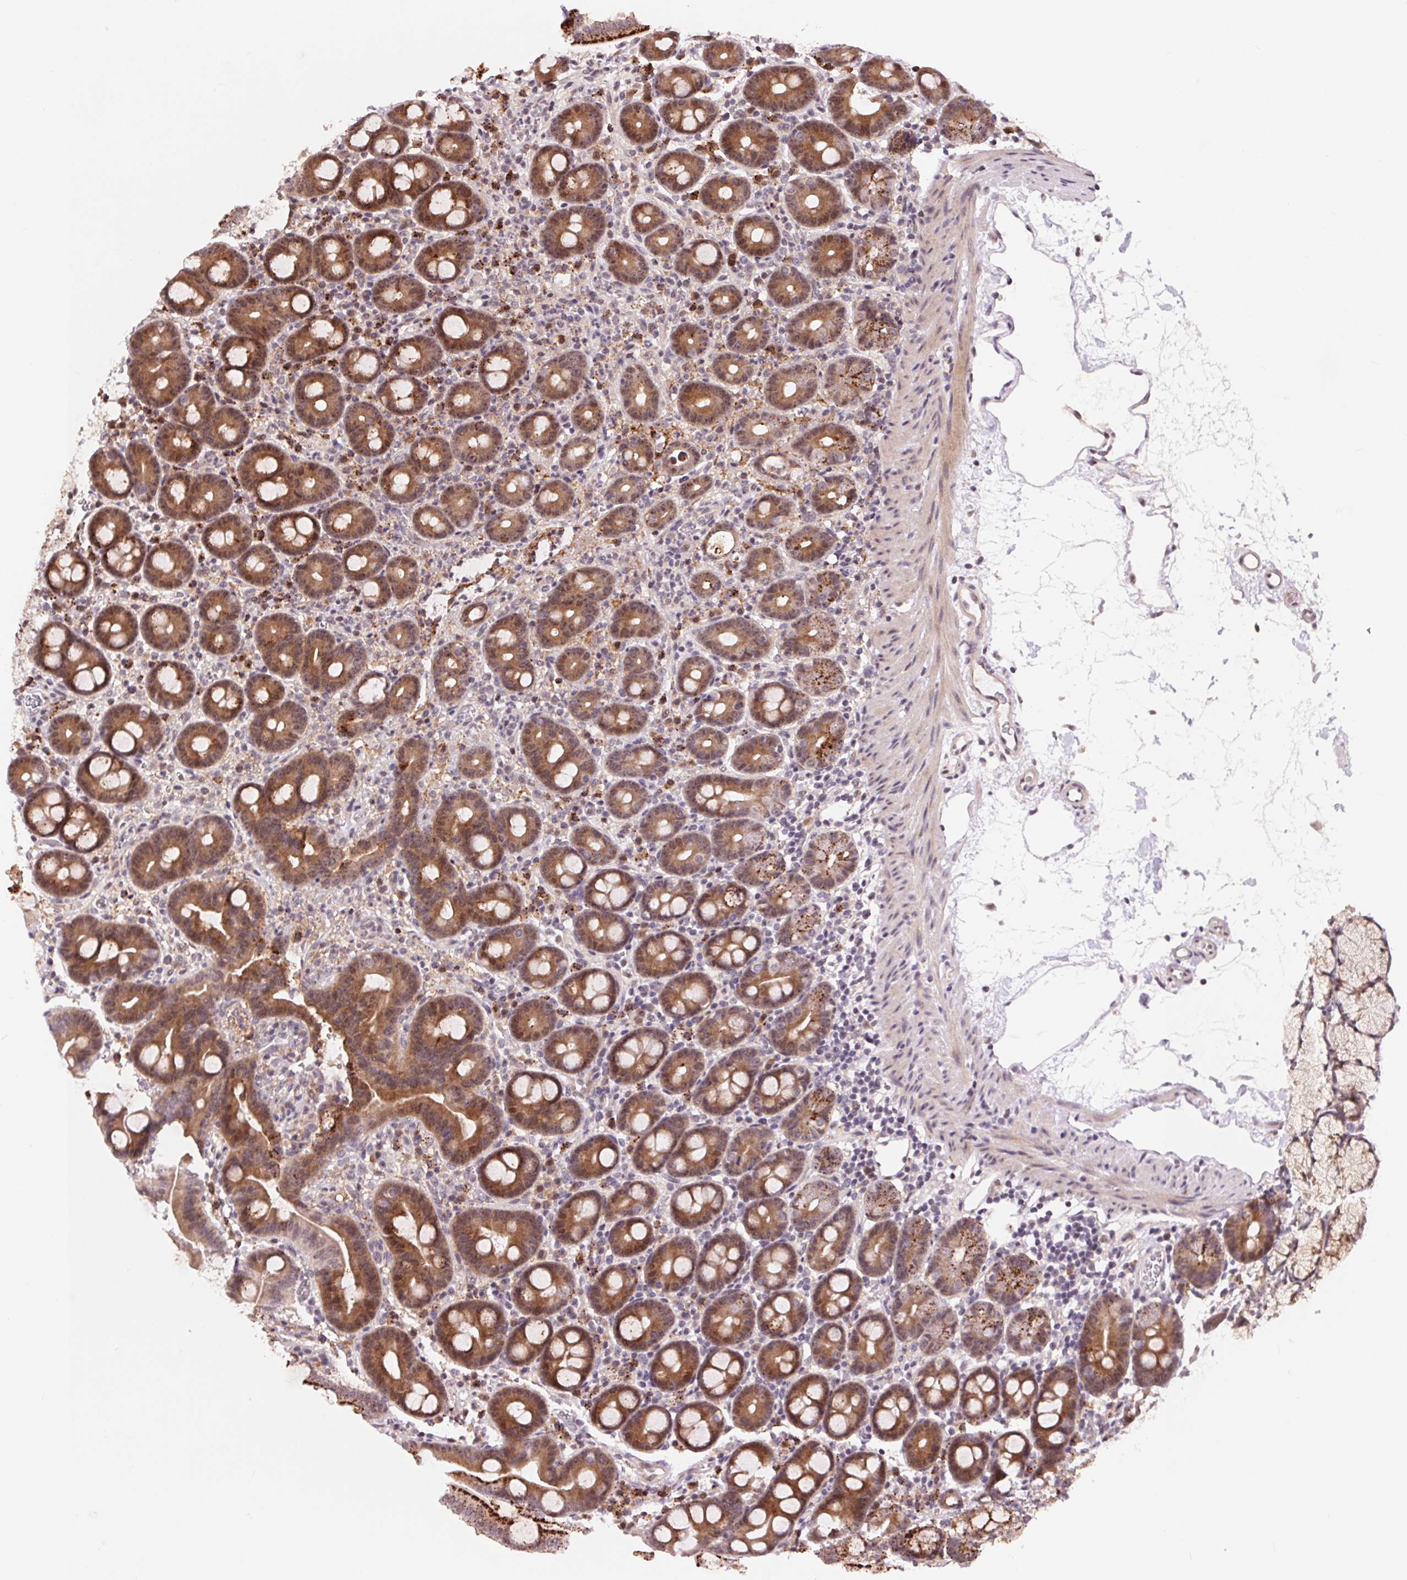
{"staining": {"intensity": "strong", "quantity": ">75%", "location": "cytoplasmic/membranous"}, "tissue": "duodenum", "cell_type": "Glandular cells", "image_type": "normal", "snomed": [{"axis": "morphology", "description": "Normal tissue, NOS"}, {"axis": "topography", "description": "Pancreas"}, {"axis": "topography", "description": "Duodenum"}], "caption": "IHC histopathology image of unremarkable human duodenum stained for a protein (brown), which demonstrates high levels of strong cytoplasmic/membranous positivity in approximately >75% of glandular cells.", "gene": "CHMP4B", "patient": {"sex": "male", "age": 59}}